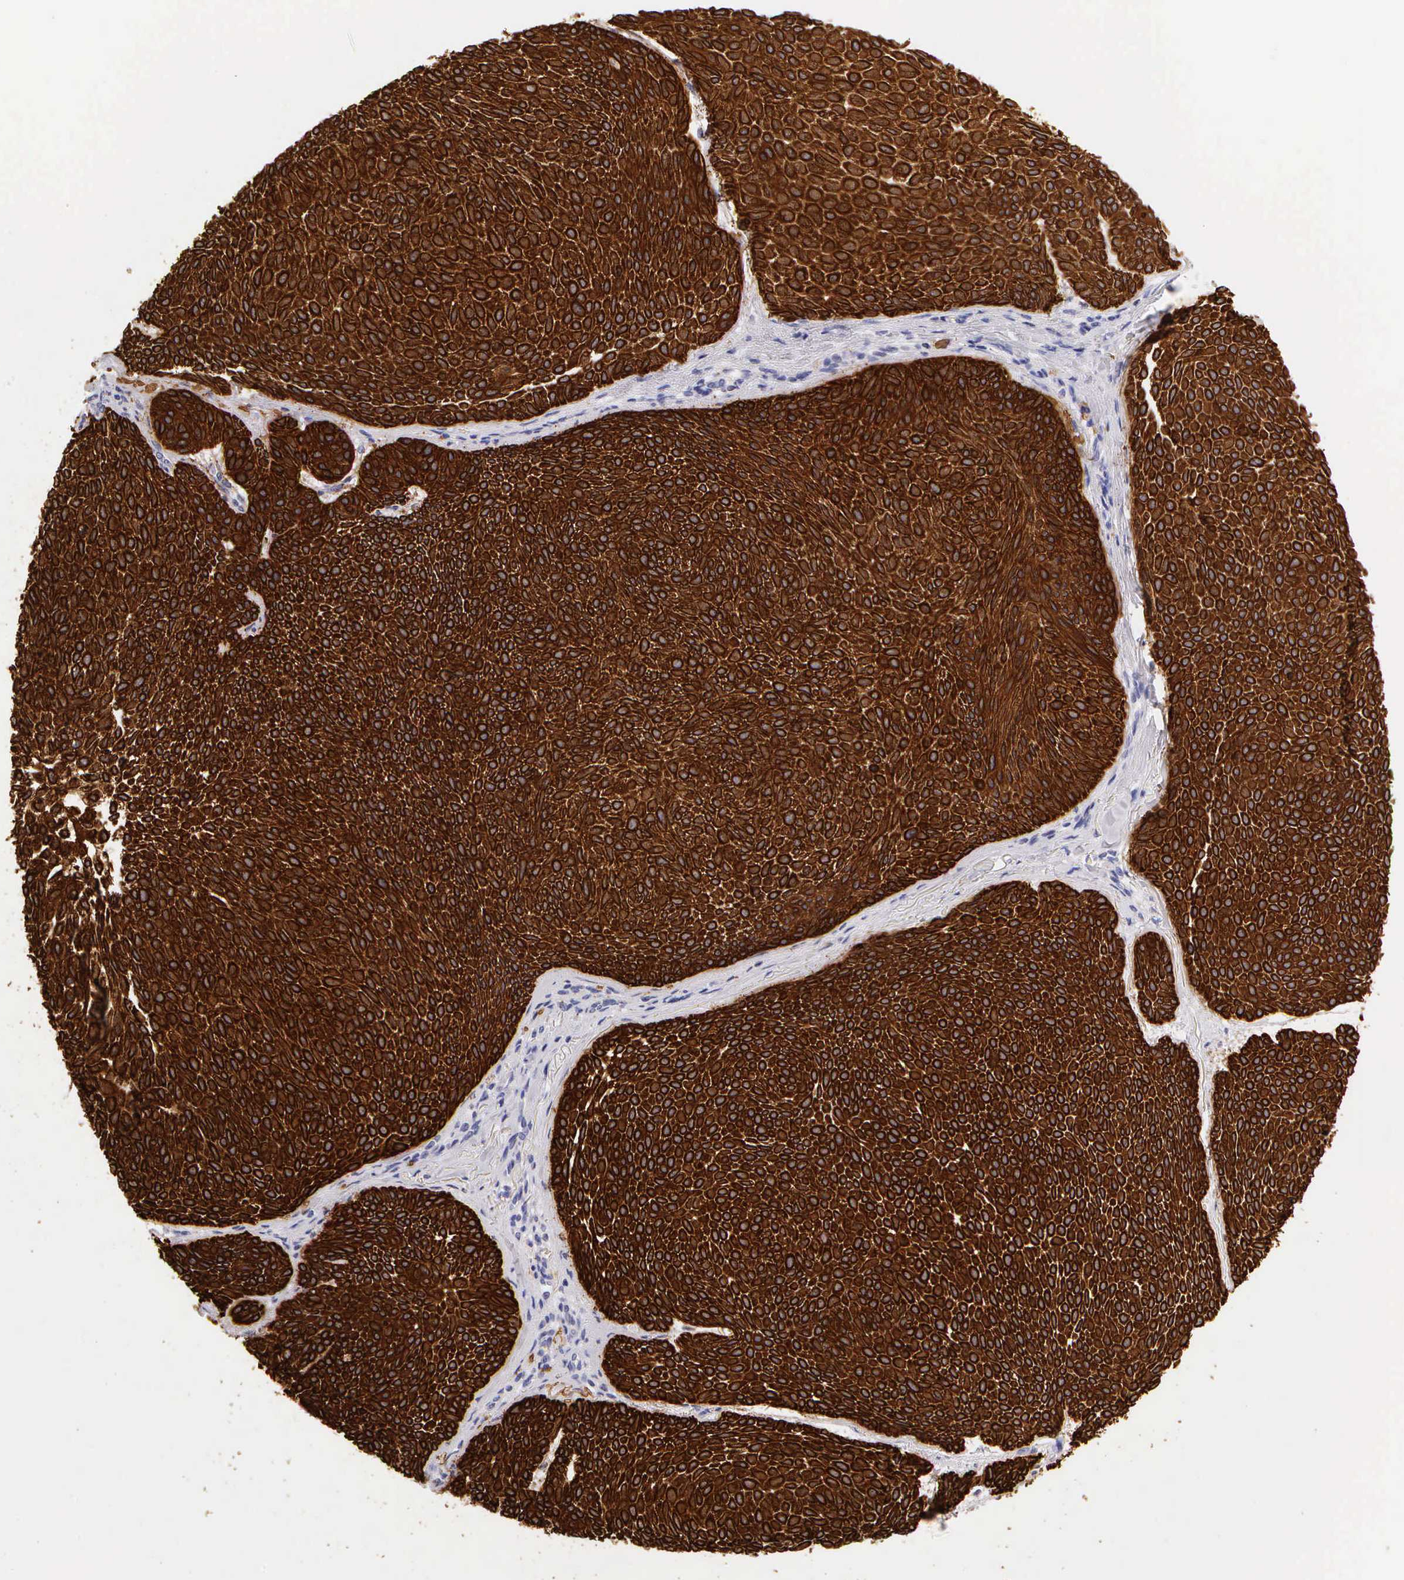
{"staining": {"intensity": "strong", "quantity": ">75%", "location": "cytoplasmic/membranous"}, "tissue": "skin cancer", "cell_type": "Tumor cells", "image_type": "cancer", "snomed": [{"axis": "morphology", "description": "Basal cell carcinoma"}, {"axis": "topography", "description": "Skin"}], "caption": "Skin cancer (basal cell carcinoma) tissue demonstrates strong cytoplasmic/membranous staining in approximately >75% of tumor cells, visualized by immunohistochemistry.", "gene": "KRT17", "patient": {"sex": "male", "age": 84}}